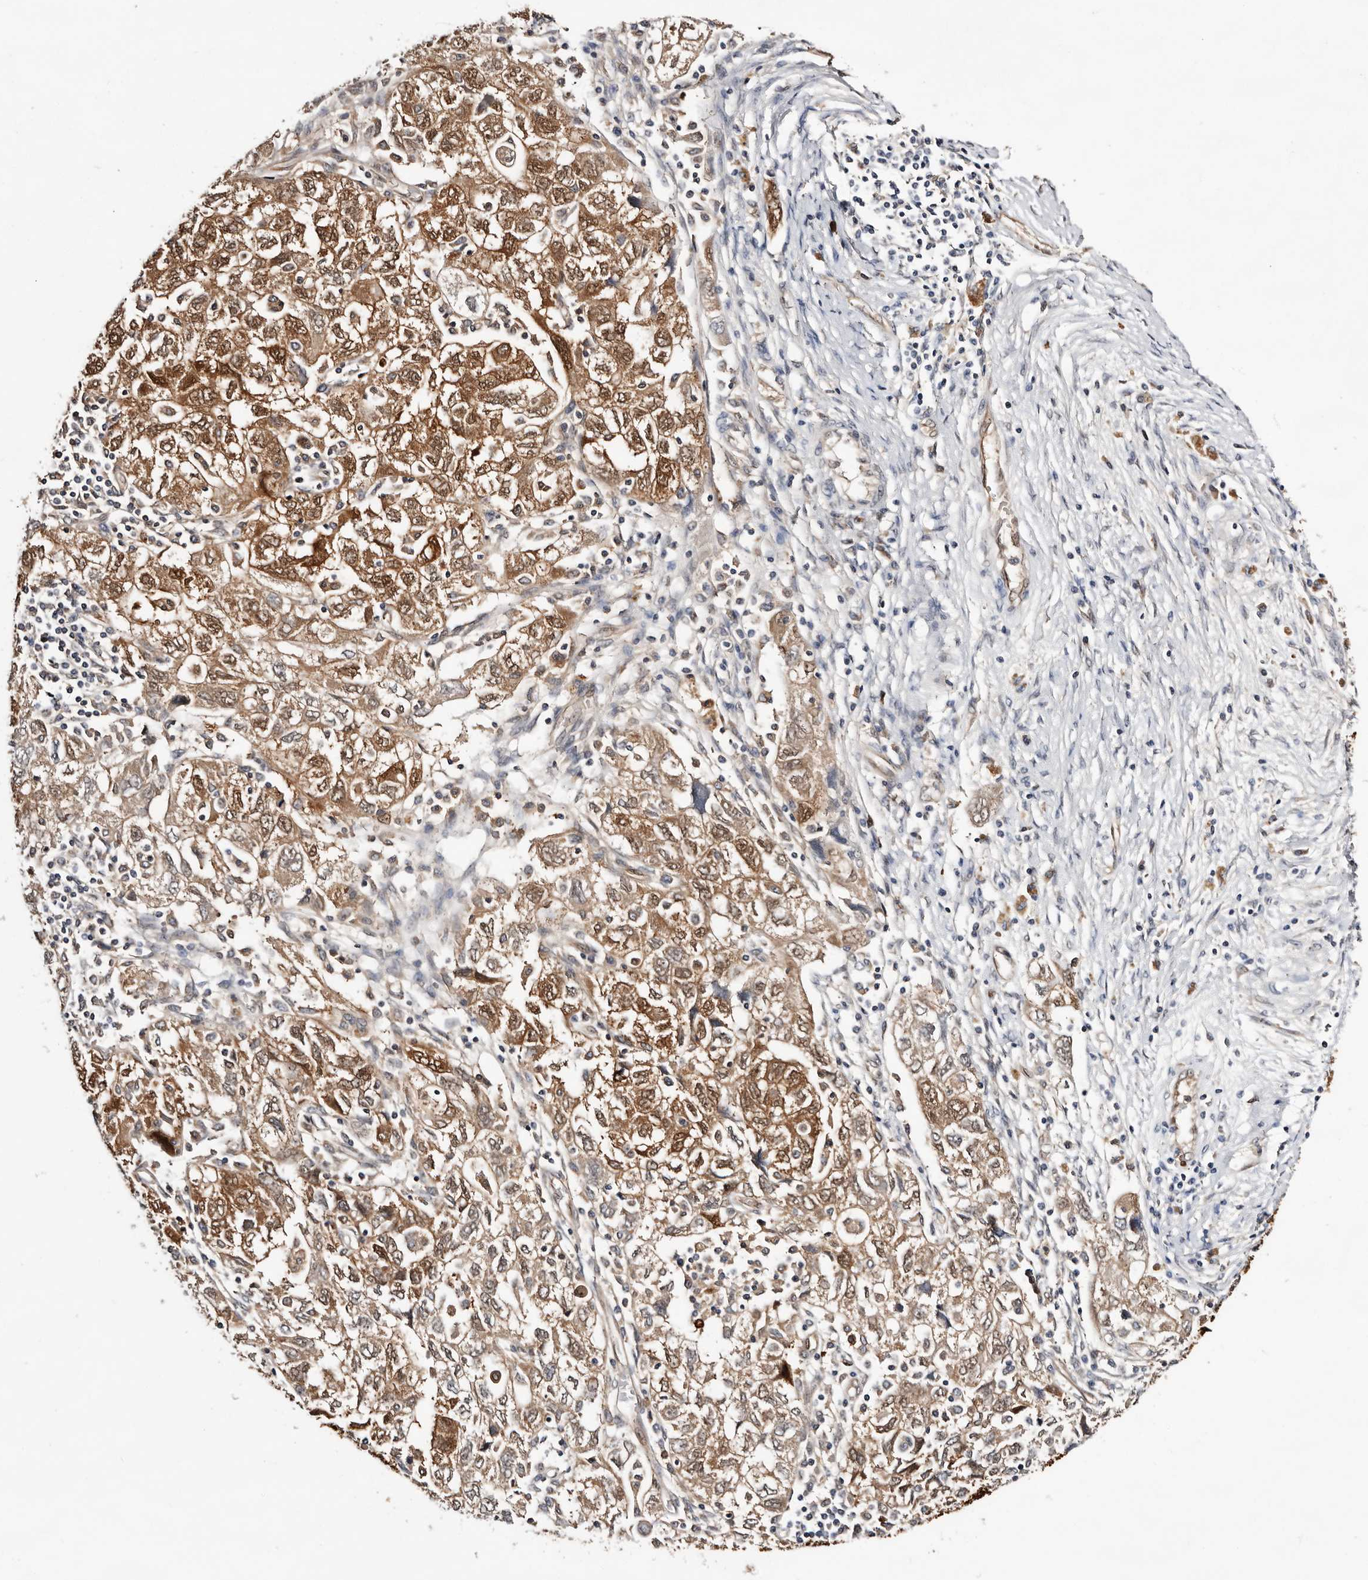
{"staining": {"intensity": "moderate", "quantity": ">75%", "location": "cytoplasmic/membranous,nuclear"}, "tissue": "ovarian cancer", "cell_type": "Tumor cells", "image_type": "cancer", "snomed": [{"axis": "morphology", "description": "Carcinoma, NOS"}, {"axis": "morphology", "description": "Cystadenocarcinoma, serous, NOS"}, {"axis": "topography", "description": "Ovary"}], "caption": "A brown stain shows moderate cytoplasmic/membranous and nuclear staining of a protein in human ovarian cancer (carcinoma) tumor cells.", "gene": "TP53I3", "patient": {"sex": "female", "age": 69}}